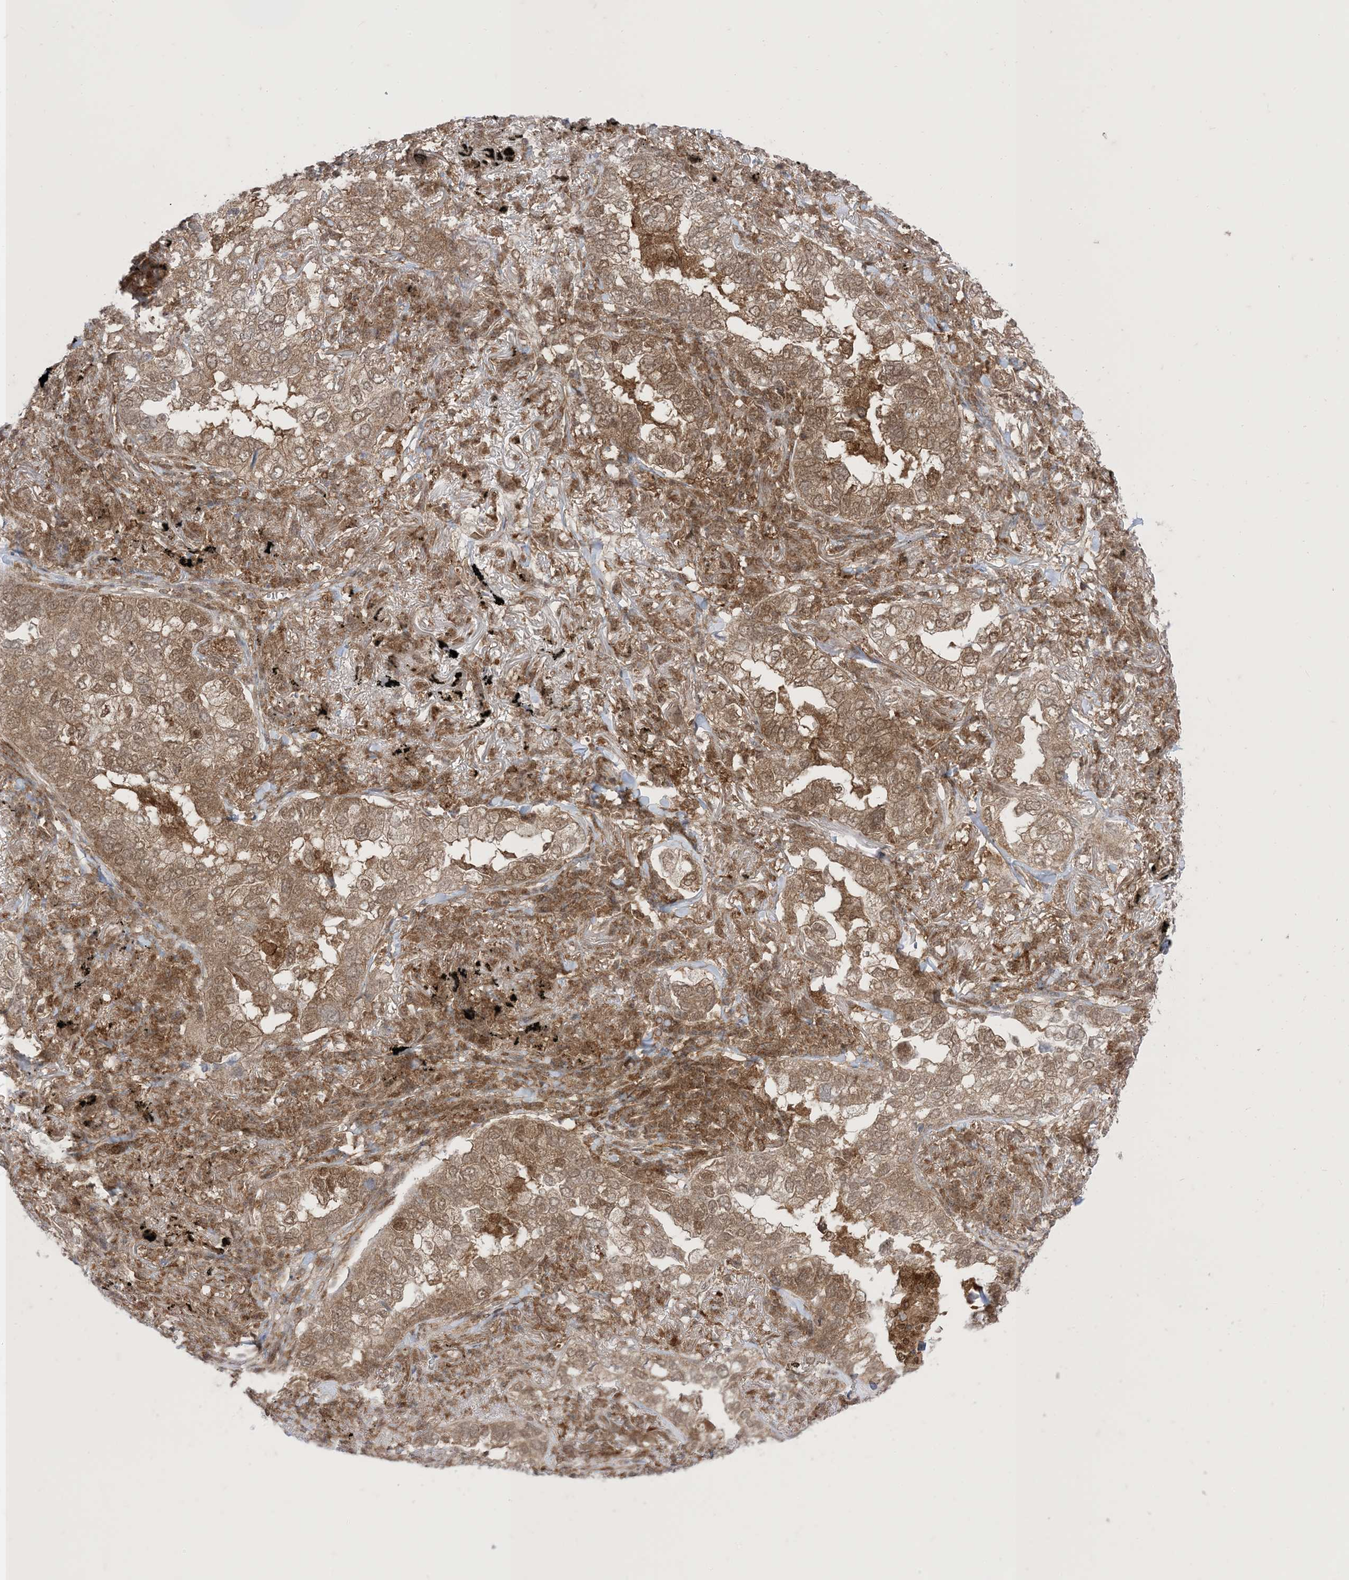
{"staining": {"intensity": "moderate", "quantity": ">75%", "location": "cytoplasmic/membranous"}, "tissue": "lung cancer", "cell_type": "Tumor cells", "image_type": "cancer", "snomed": [{"axis": "morphology", "description": "Adenocarcinoma, NOS"}, {"axis": "topography", "description": "Lung"}], "caption": "Protein staining by IHC exhibits moderate cytoplasmic/membranous positivity in about >75% of tumor cells in lung cancer. (DAB IHC, brown staining for protein, blue staining for nuclei).", "gene": "PTPA", "patient": {"sex": "male", "age": 65}}